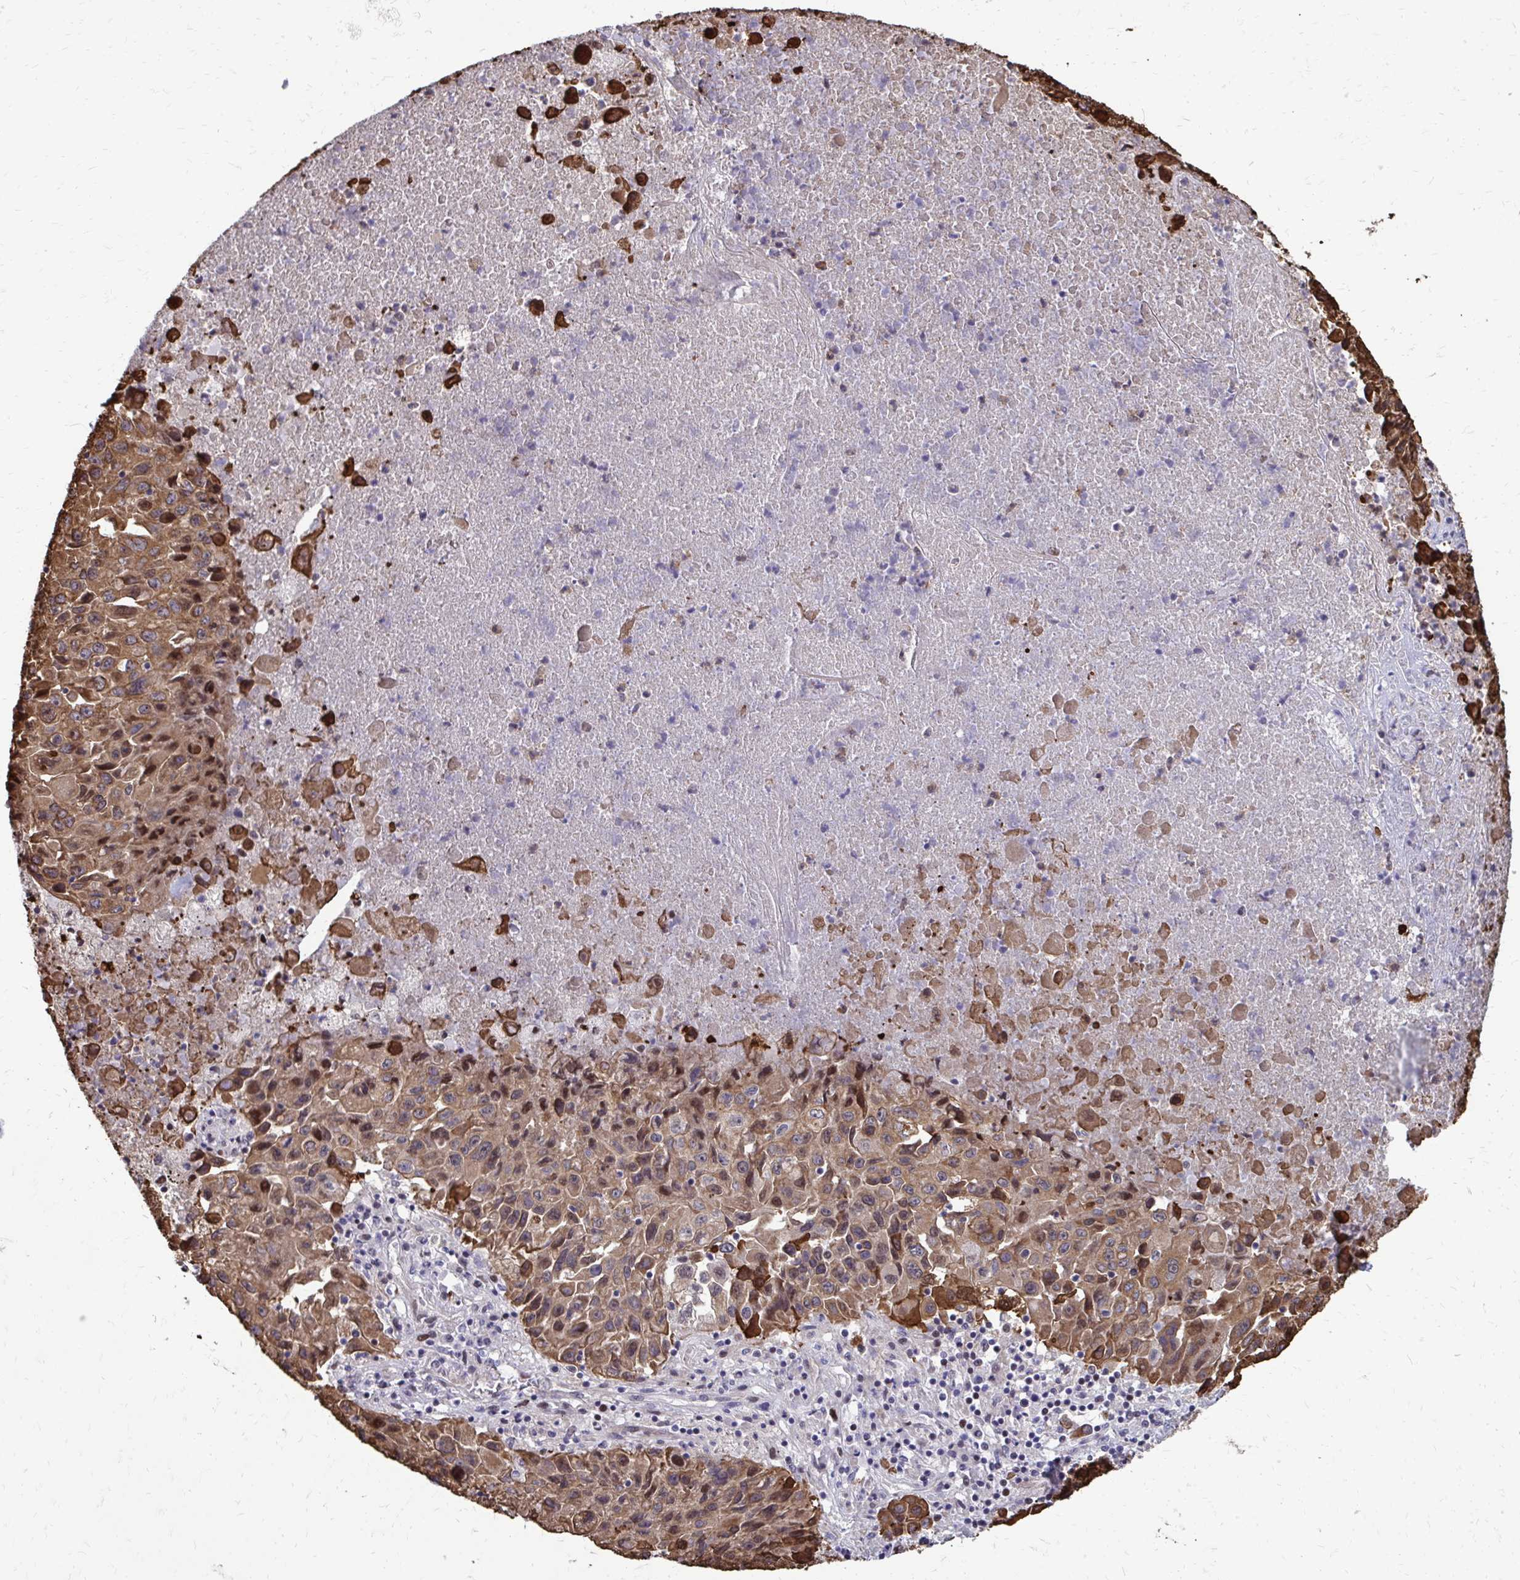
{"staining": {"intensity": "moderate", "quantity": ">75%", "location": "cytoplasmic/membranous,nuclear"}, "tissue": "lung cancer", "cell_type": "Tumor cells", "image_type": "cancer", "snomed": [{"axis": "morphology", "description": "Squamous cell carcinoma, NOS"}, {"axis": "topography", "description": "Lung"}], "caption": "Human lung cancer stained for a protein (brown) displays moderate cytoplasmic/membranous and nuclear positive staining in about >75% of tumor cells.", "gene": "ANKRD30B", "patient": {"sex": "male", "age": 63}}